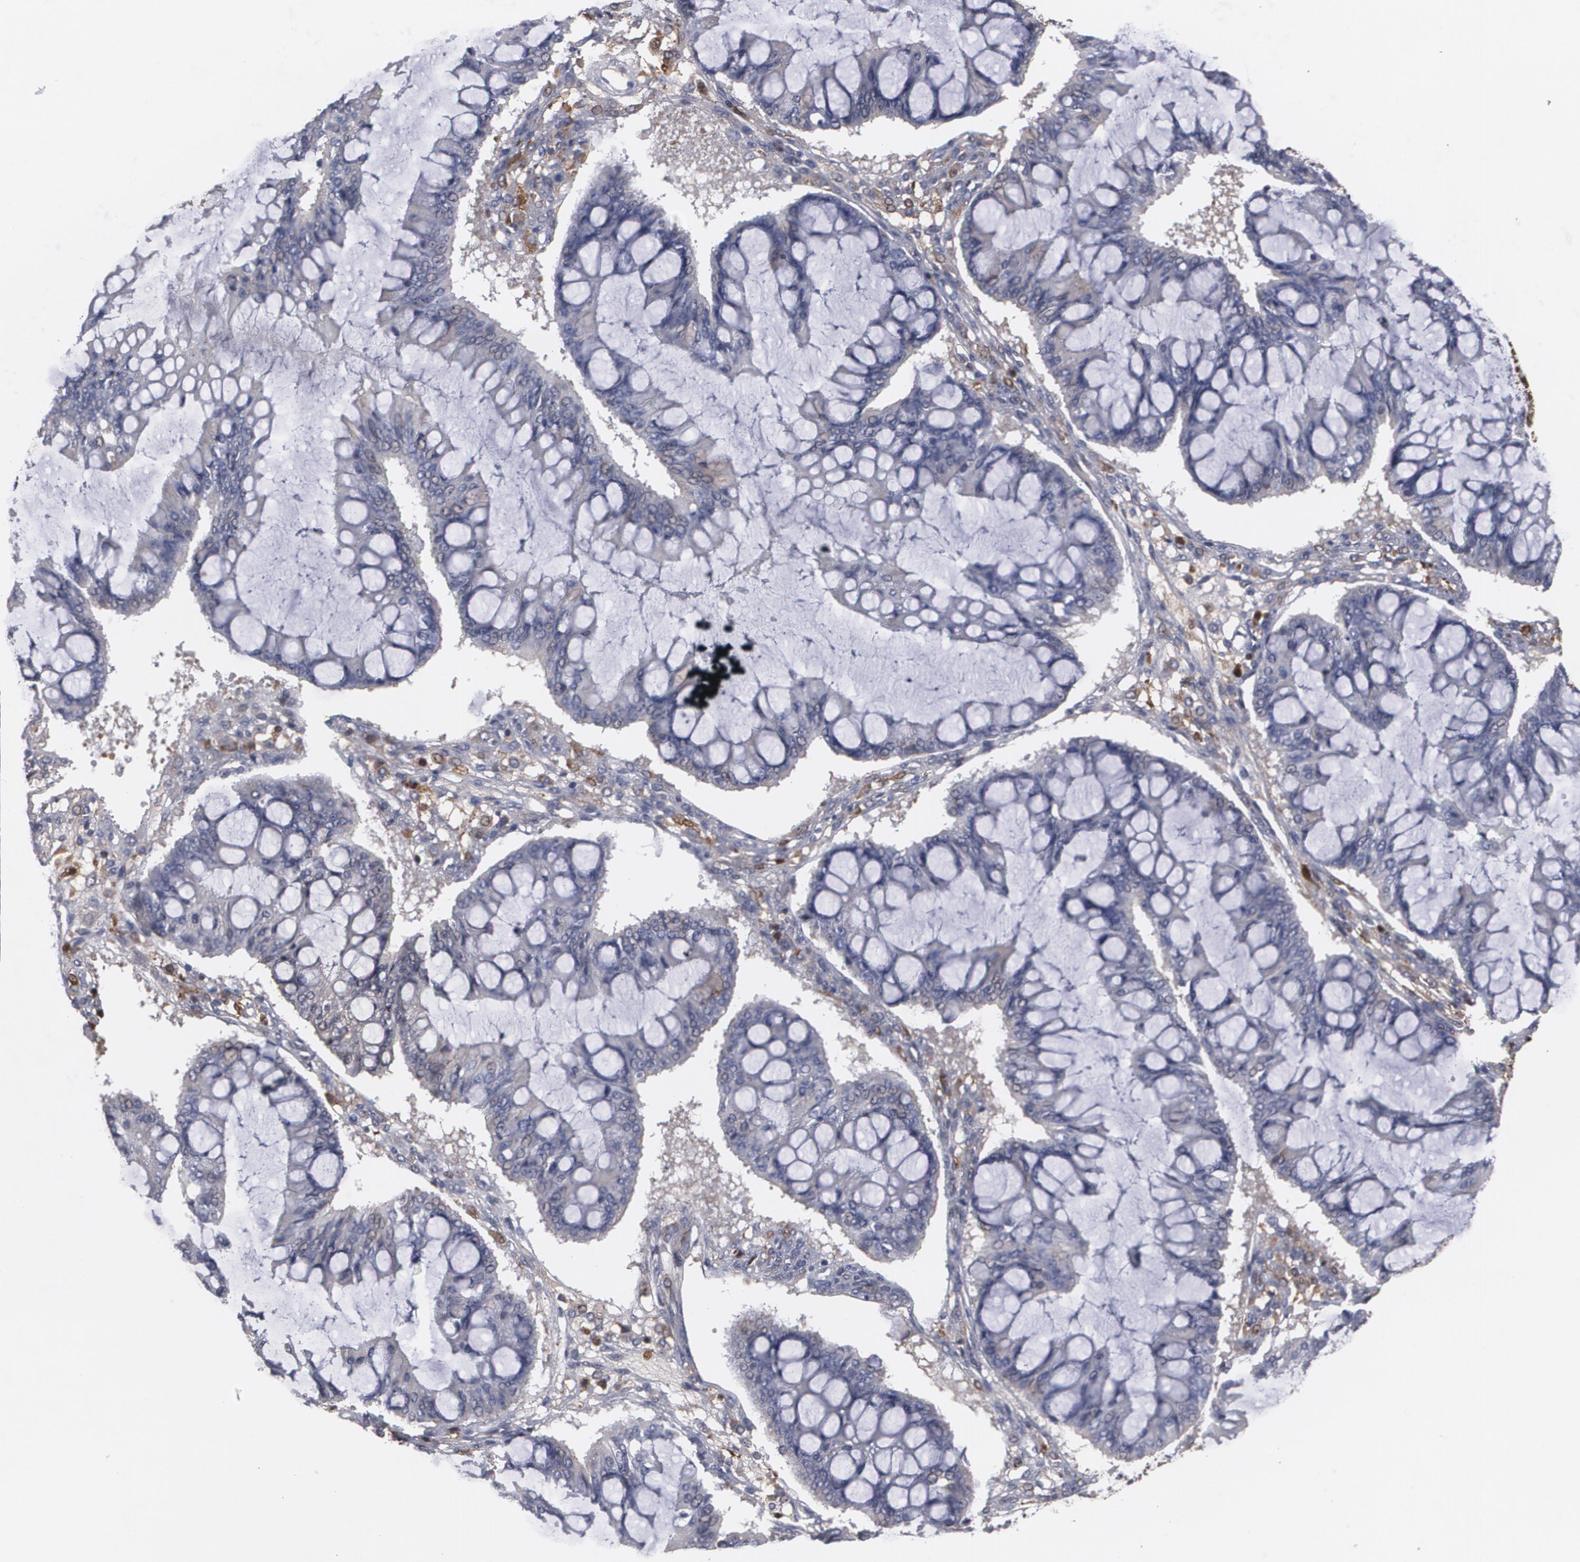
{"staining": {"intensity": "negative", "quantity": "none", "location": "none"}, "tissue": "ovarian cancer", "cell_type": "Tumor cells", "image_type": "cancer", "snomed": [{"axis": "morphology", "description": "Cystadenocarcinoma, mucinous, NOS"}, {"axis": "topography", "description": "Ovary"}], "caption": "IHC micrograph of neoplastic tissue: human ovarian cancer (mucinous cystadenocarcinoma) stained with DAB (3,3'-diaminobenzidine) reveals no significant protein staining in tumor cells.", "gene": "ODC1", "patient": {"sex": "female", "age": 73}}